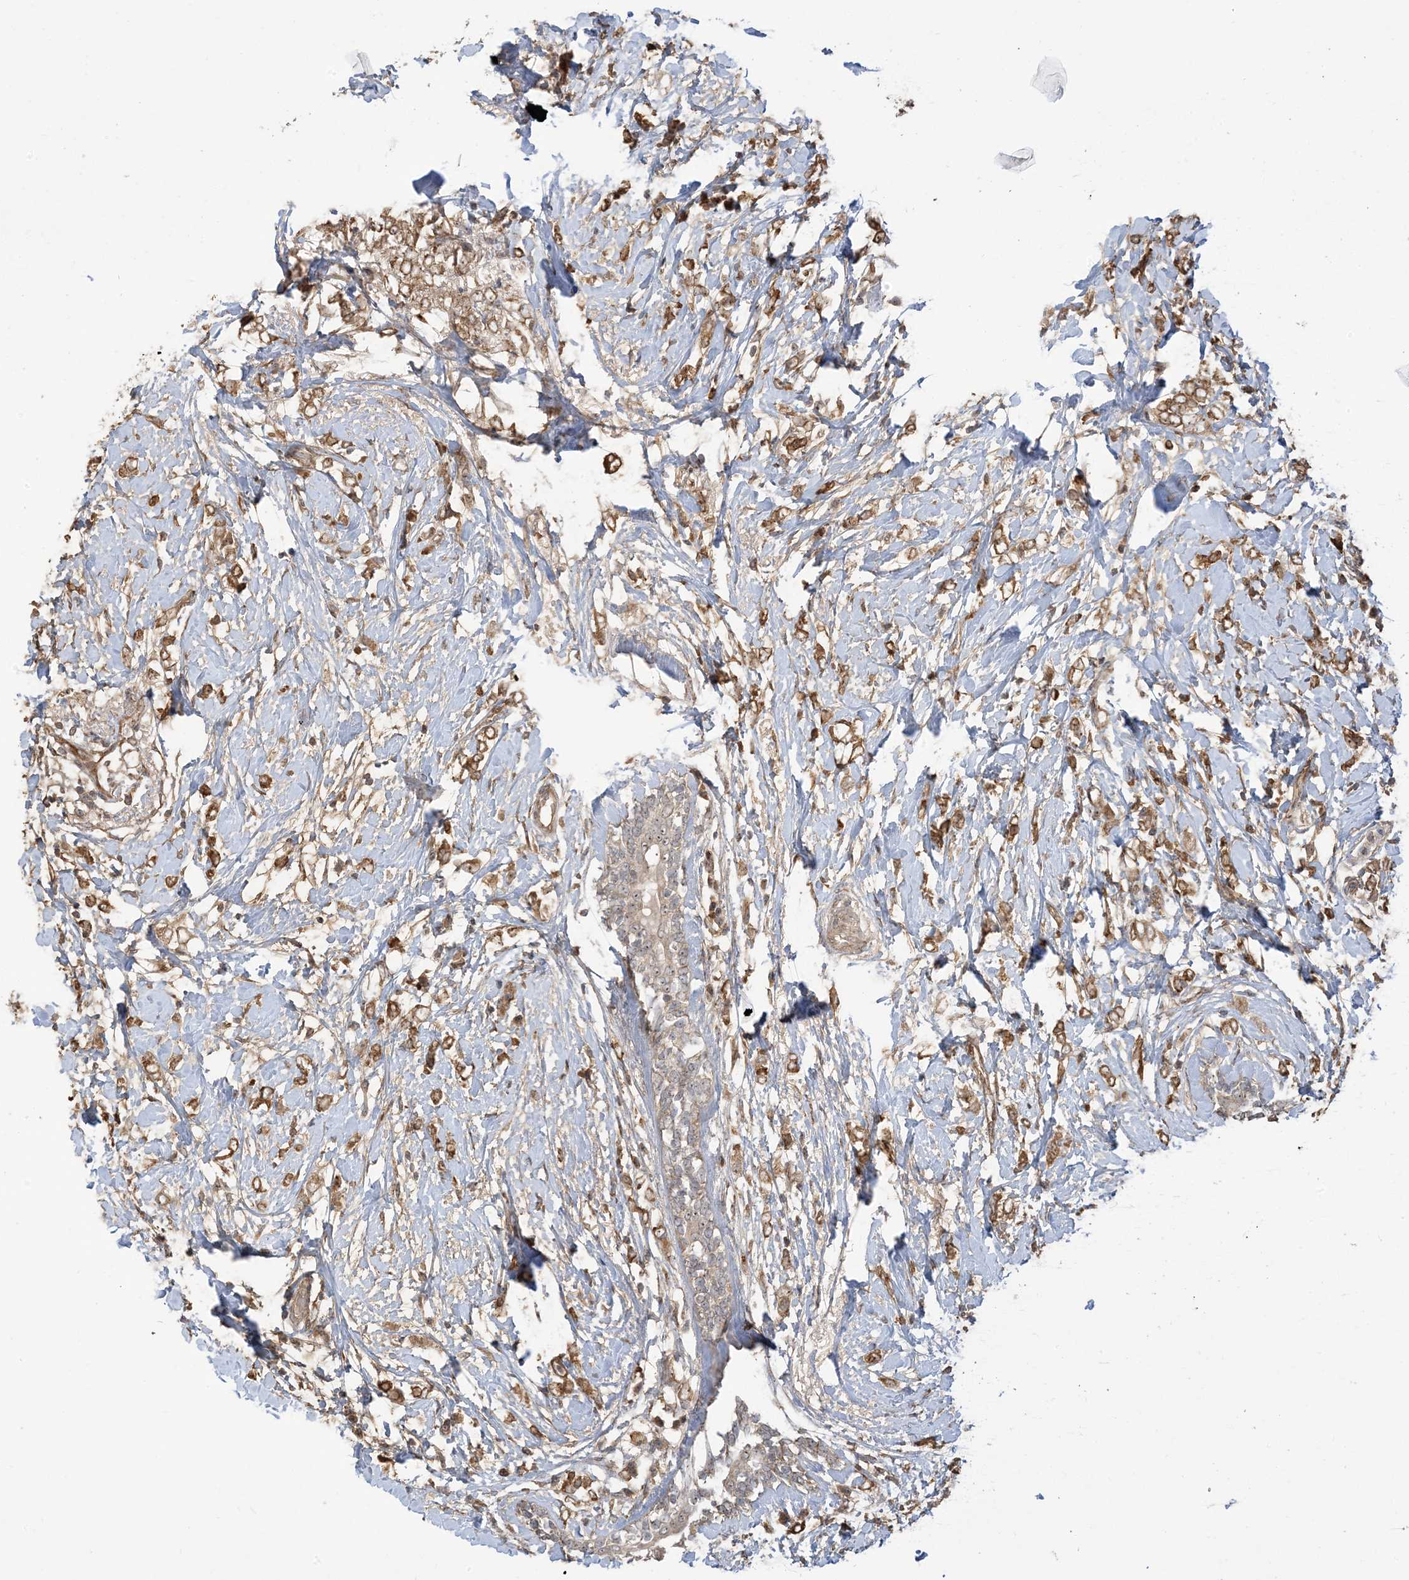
{"staining": {"intensity": "moderate", "quantity": ">75%", "location": "cytoplasmic/membranous"}, "tissue": "breast cancer", "cell_type": "Tumor cells", "image_type": "cancer", "snomed": [{"axis": "morphology", "description": "Normal tissue, NOS"}, {"axis": "morphology", "description": "Lobular carcinoma"}, {"axis": "topography", "description": "Breast"}], "caption": "Moderate cytoplasmic/membranous expression is seen in approximately >75% of tumor cells in breast cancer (lobular carcinoma). Using DAB (brown) and hematoxylin (blue) stains, captured at high magnification using brightfield microscopy.", "gene": "ECM2", "patient": {"sex": "female", "age": 47}}